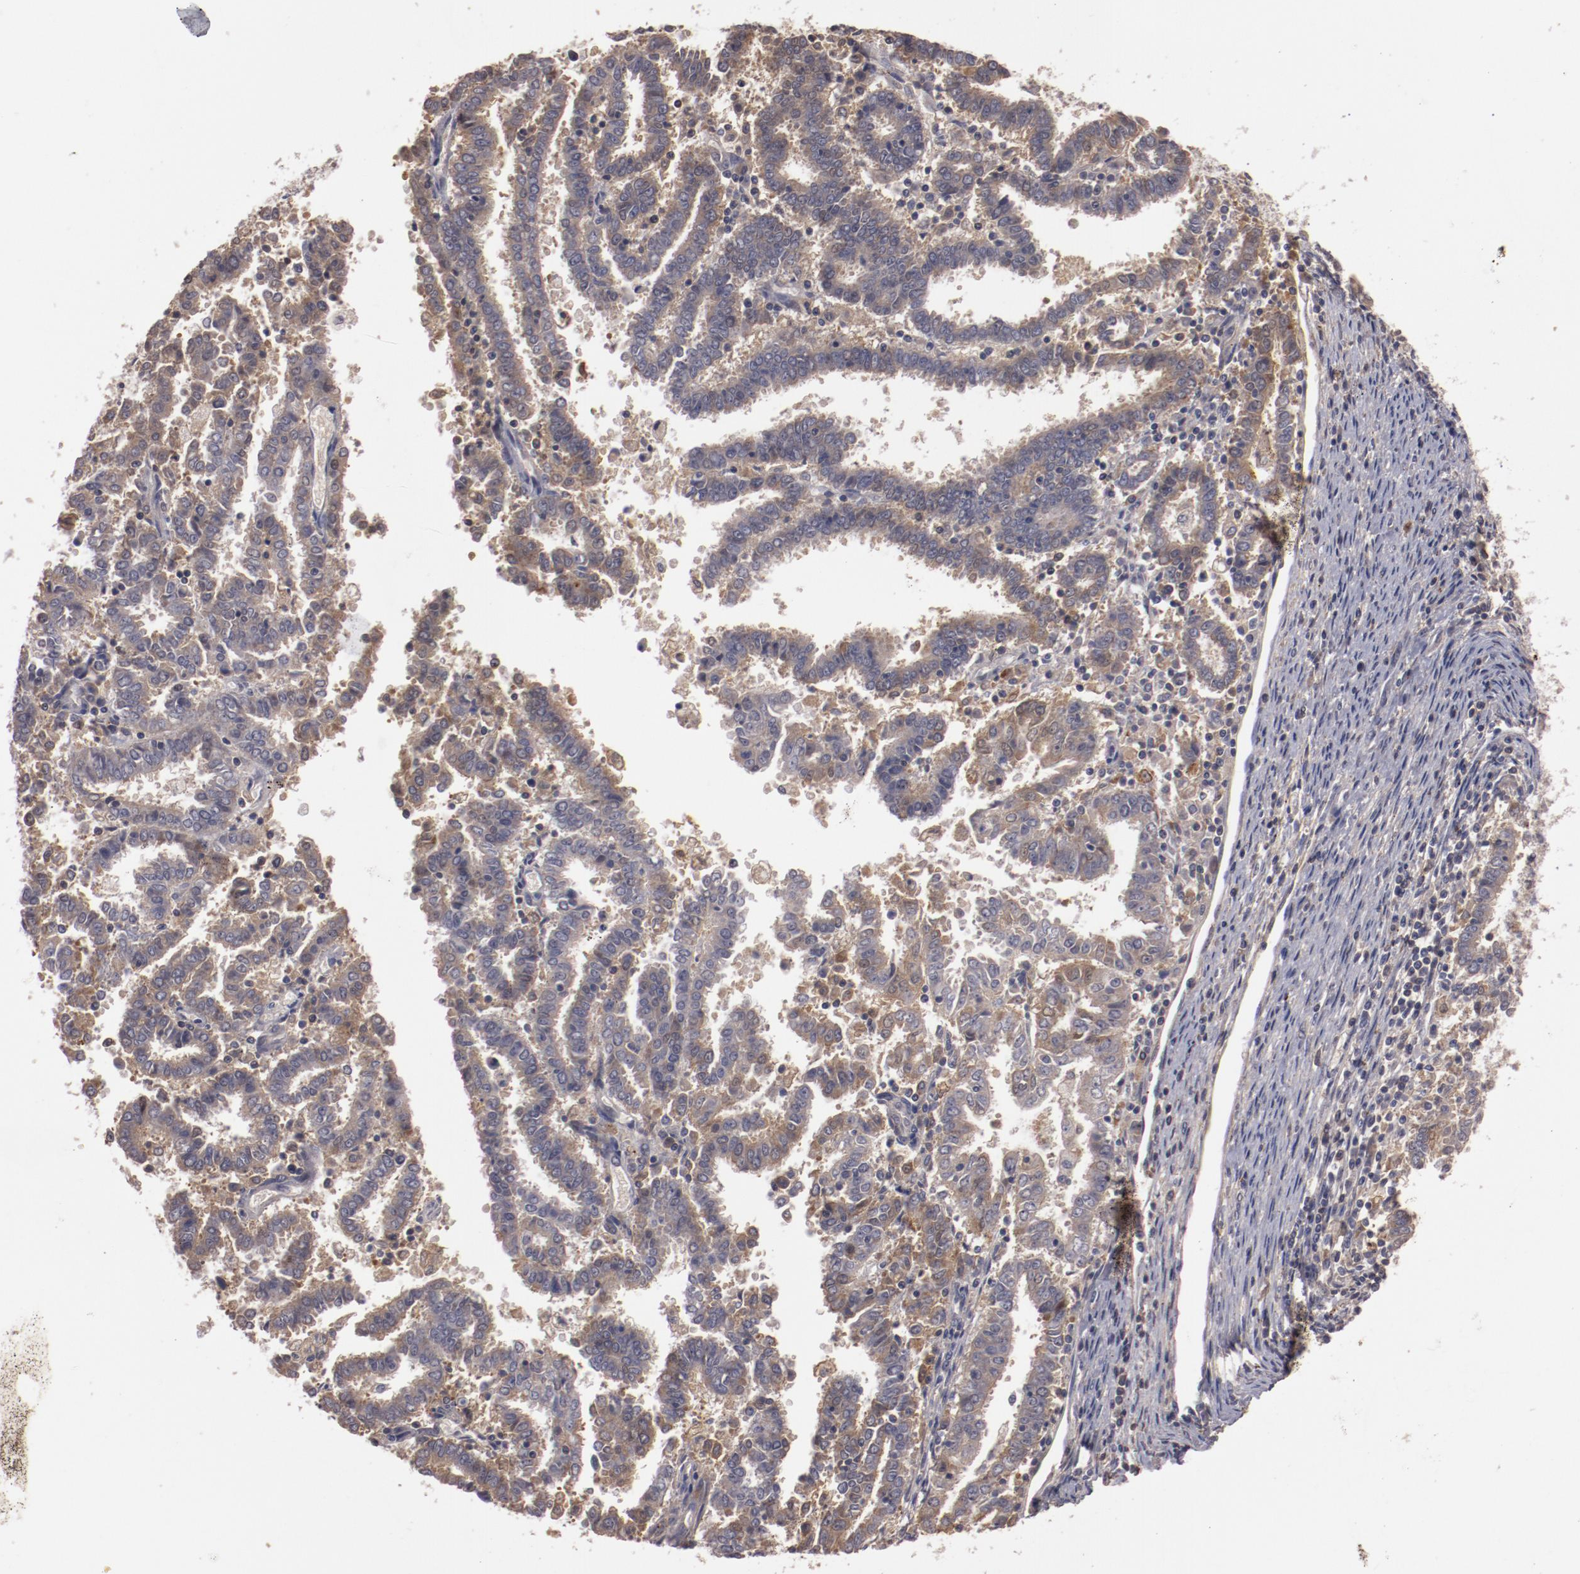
{"staining": {"intensity": "moderate", "quantity": "25%-75%", "location": "cytoplasmic/membranous"}, "tissue": "endometrial cancer", "cell_type": "Tumor cells", "image_type": "cancer", "snomed": [{"axis": "morphology", "description": "Adenocarcinoma, NOS"}, {"axis": "topography", "description": "Uterus"}], "caption": "Protein staining demonstrates moderate cytoplasmic/membranous staining in about 25%-75% of tumor cells in endometrial cancer (adenocarcinoma). The staining was performed using DAB (3,3'-diaminobenzidine), with brown indicating positive protein expression. Nuclei are stained blue with hematoxylin.", "gene": "MBL2", "patient": {"sex": "female", "age": 83}}